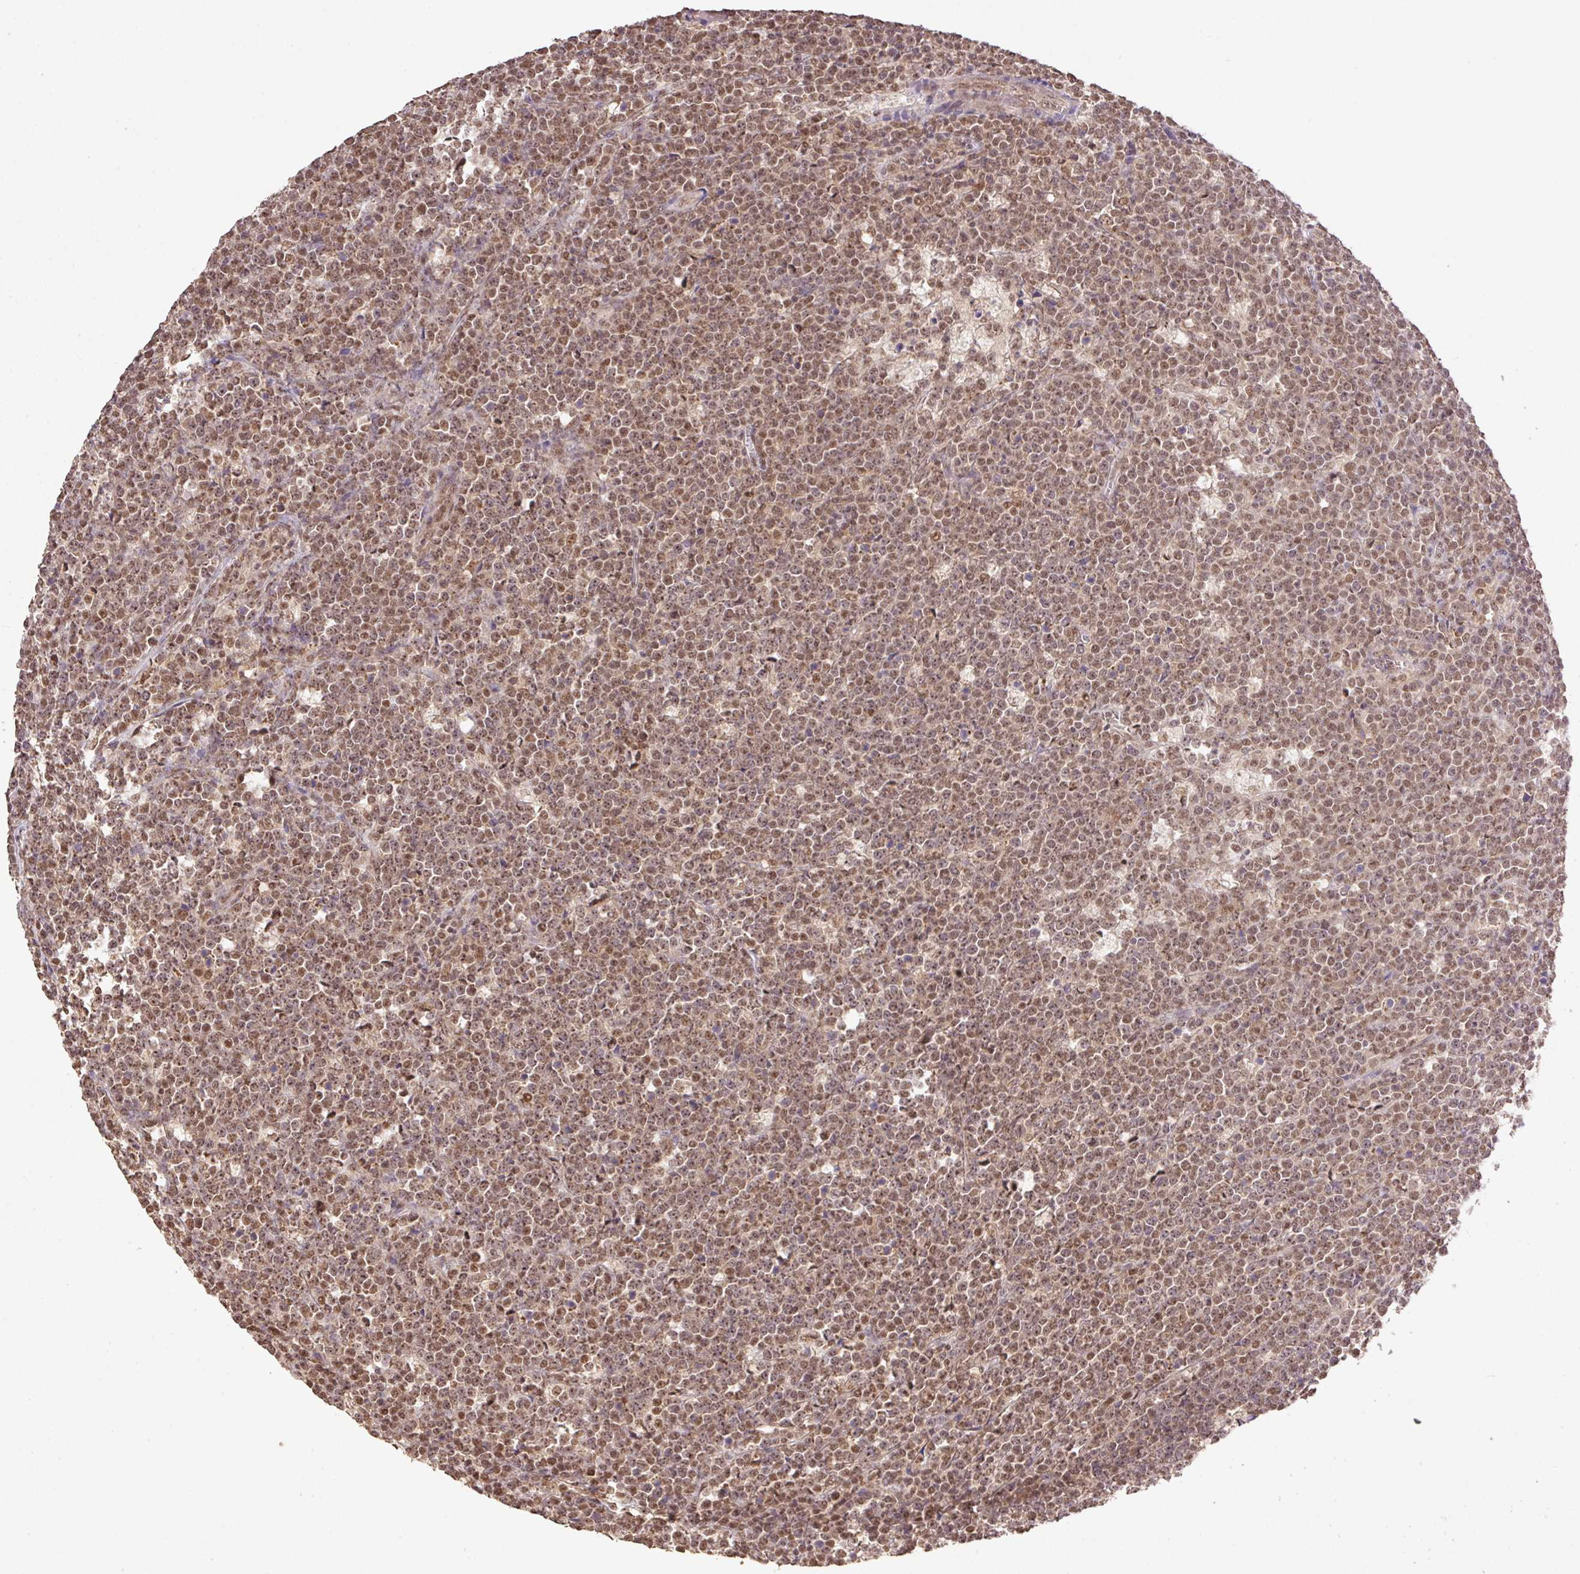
{"staining": {"intensity": "moderate", "quantity": ">75%", "location": "nuclear"}, "tissue": "lymphoma", "cell_type": "Tumor cells", "image_type": "cancer", "snomed": [{"axis": "morphology", "description": "Malignant lymphoma, non-Hodgkin's type, High grade"}, {"axis": "topography", "description": "Small intestine"}], "caption": "Immunohistochemical staining of human lymphoma shows medium levels of moderate nuclear protein expression in about >75% of tumor cells.", "gene": "VPS25", "patient": {"sex": "male", "age": 8}}